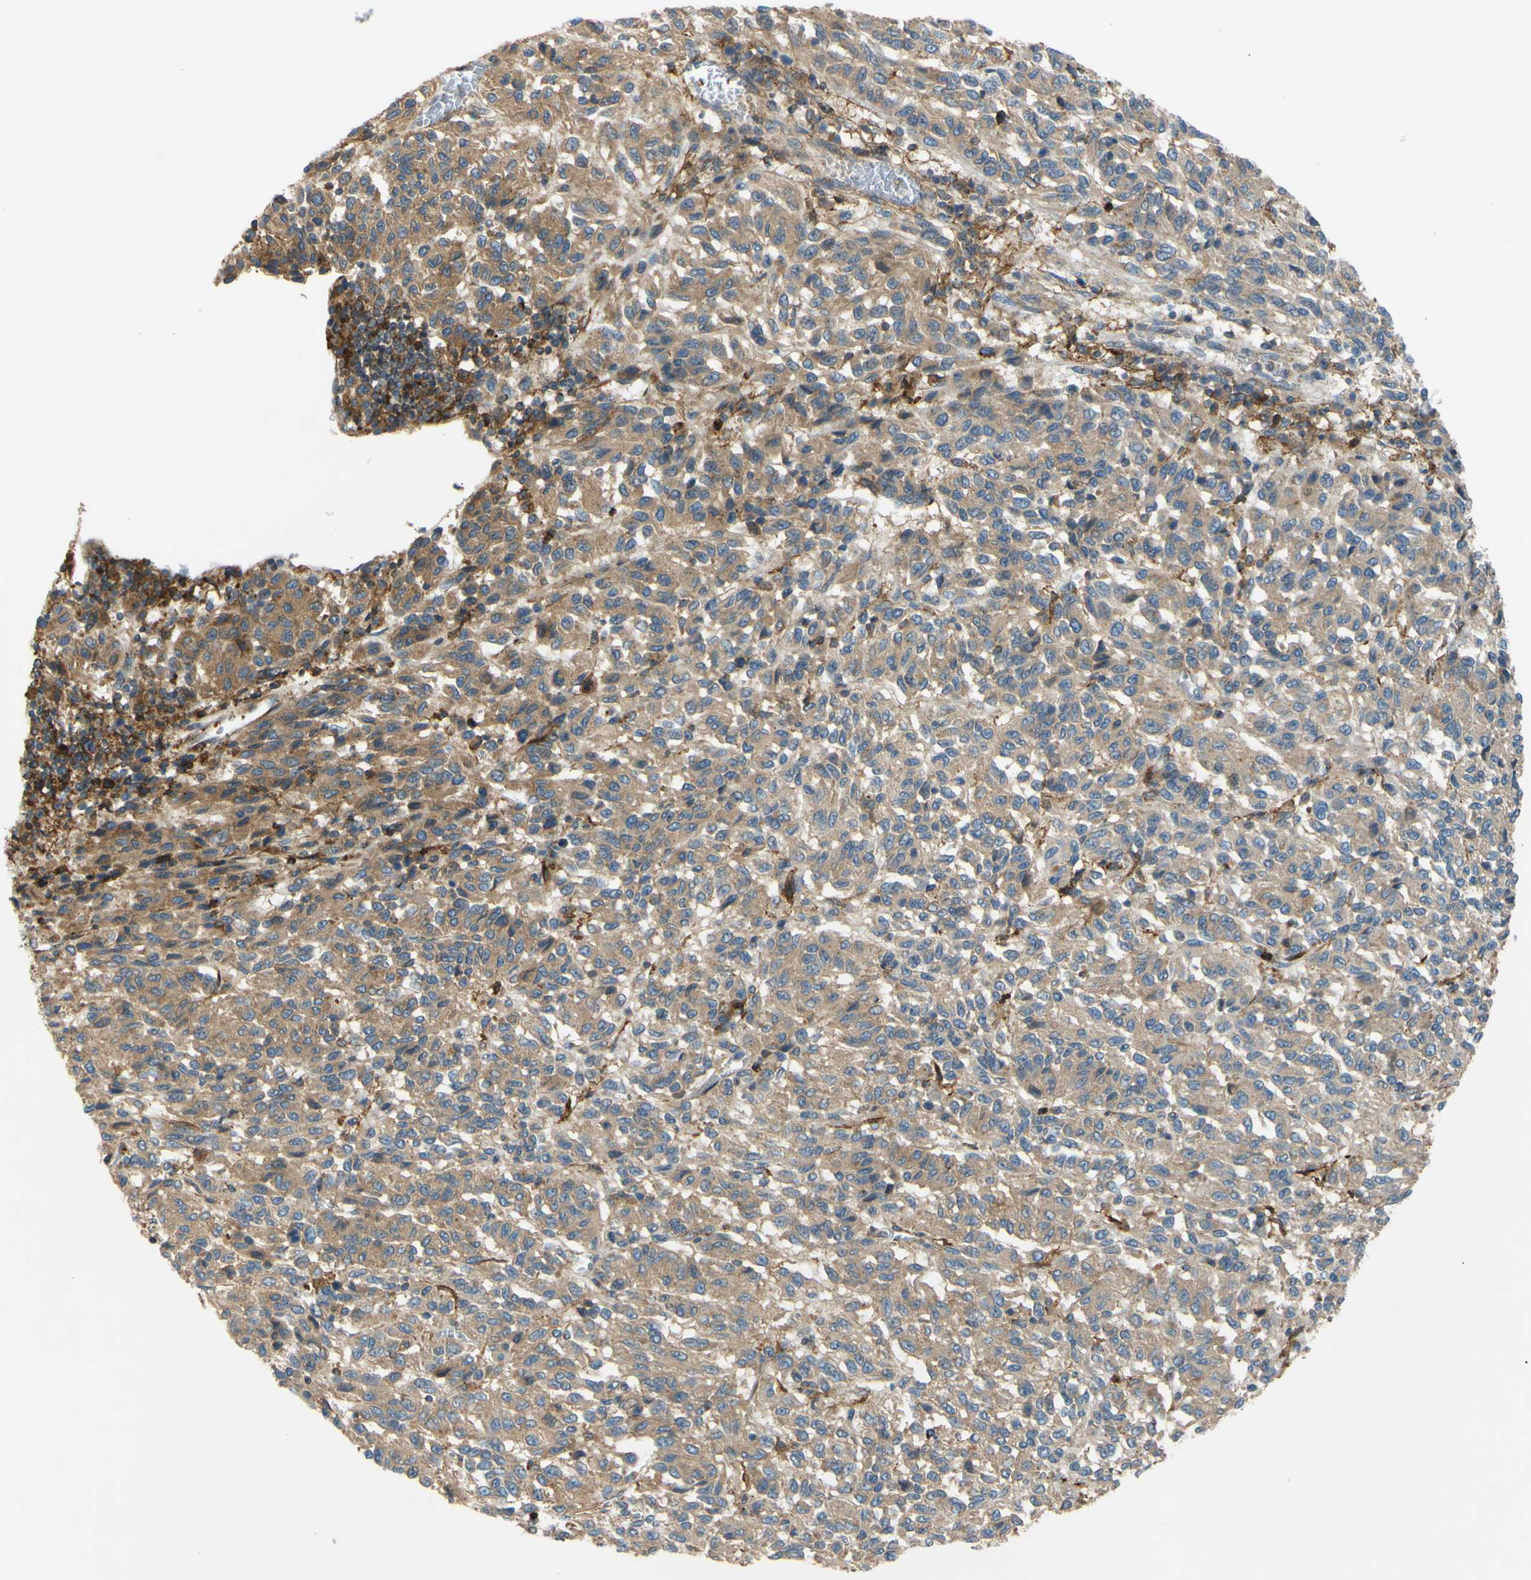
{"staining": {"intensity": "weak", "quantity": ">75%", "location": "cytoplasmic/membranous"}, "tissue": "melanoma", "cell_type": "Tumor cells", "image_type": "cancer", "snomed": [{"axis": "morphology", "description": "Malignant melanoma, Metastatic site"}, {"axis": "topography", "description": "Lung"}], "caption": "Protein analysis of melanoma tissue demonstrates weak cytoplasmic/membranous staining in approximately >75% of tumor cells.", "gene": "POR", "patient": {"sex": "male", "age": 64}}